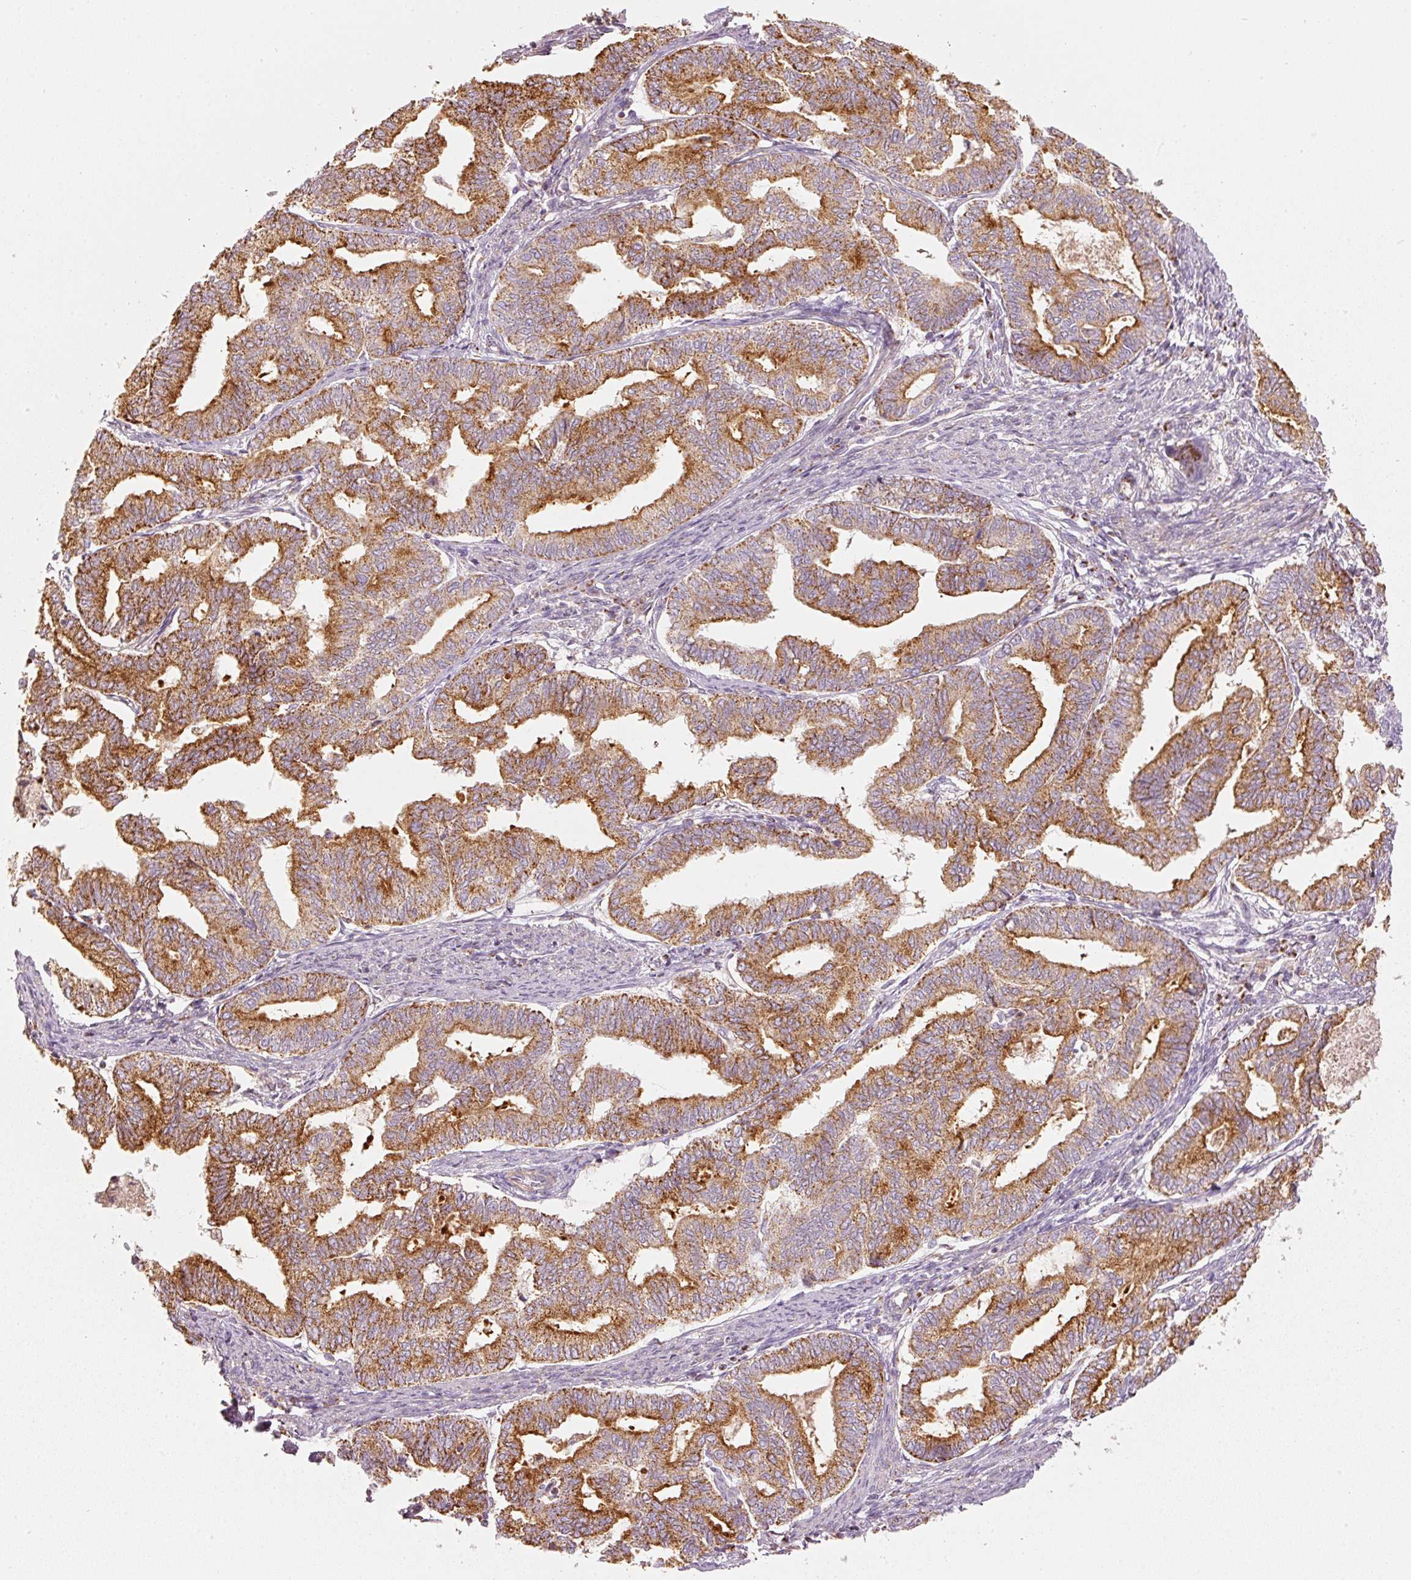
{"staining": {"intensity": "strong", "quantity": ">75%", "location": "cytoplasmic/membranous"}, "tissue": "endometrial cancer", "cell_type": "Tumor cells", "image_type": "cancer", "snomed": [{"axis": "morphology", "description": "Adenocarcinoma, NOS"}, {"axis": "topography", "description": "Endometrium"}], "caption": "The micrograph exhibits staining of endometrial adenocarcinoma, revealing strong cytoplasmic/membranous protein expression (brown color) within tumor cells. Ihc stains the protein in brown and the nuclei are stained blue.", "gene": "C17orf98", "patient": {"sex": "female", "age": 79}}